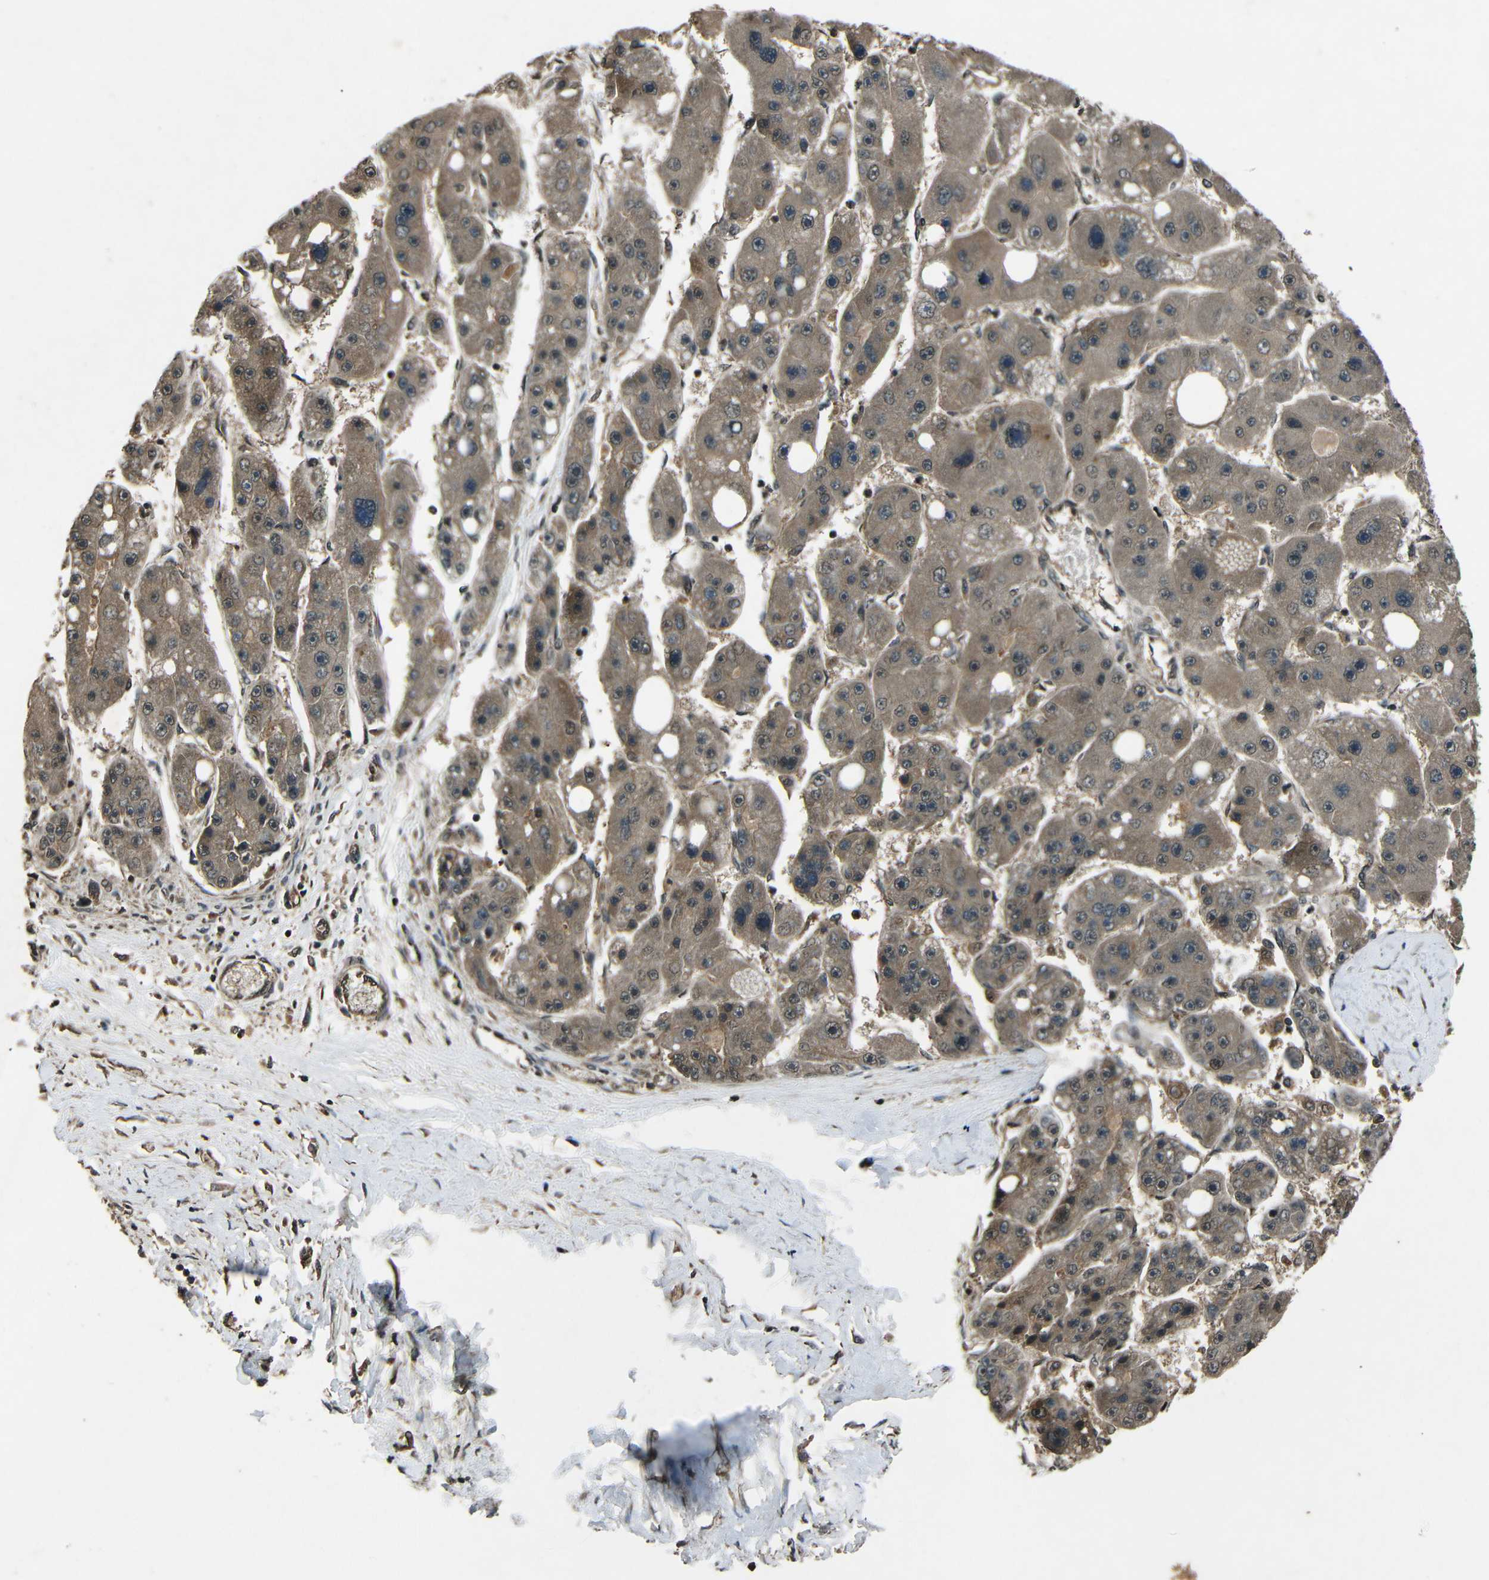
{"staining": {"intensity": "weak", "quantity": ">75%", "location": "cytoplasmic/membranous"}, "tissue": "liver cancer", "cell_type": "Tumor cells", "image_type": "cancer", "snomed": [{"axis": "morphology", "description": "Carcinoma, Hepatocellular, NOS"}, {"axis": "topography", "description": "Liver"}], "caption": "Protein staining exhibits weak cytoplasmic/membranous staining in about >75% of tumor cells in liver cancer (hepatocellular carcinoma). The protein of interest is shown in brown color, while the nuclei are stained blue.", "gene": "PLK2", "patient": {"sex": "female", "age": 61}}